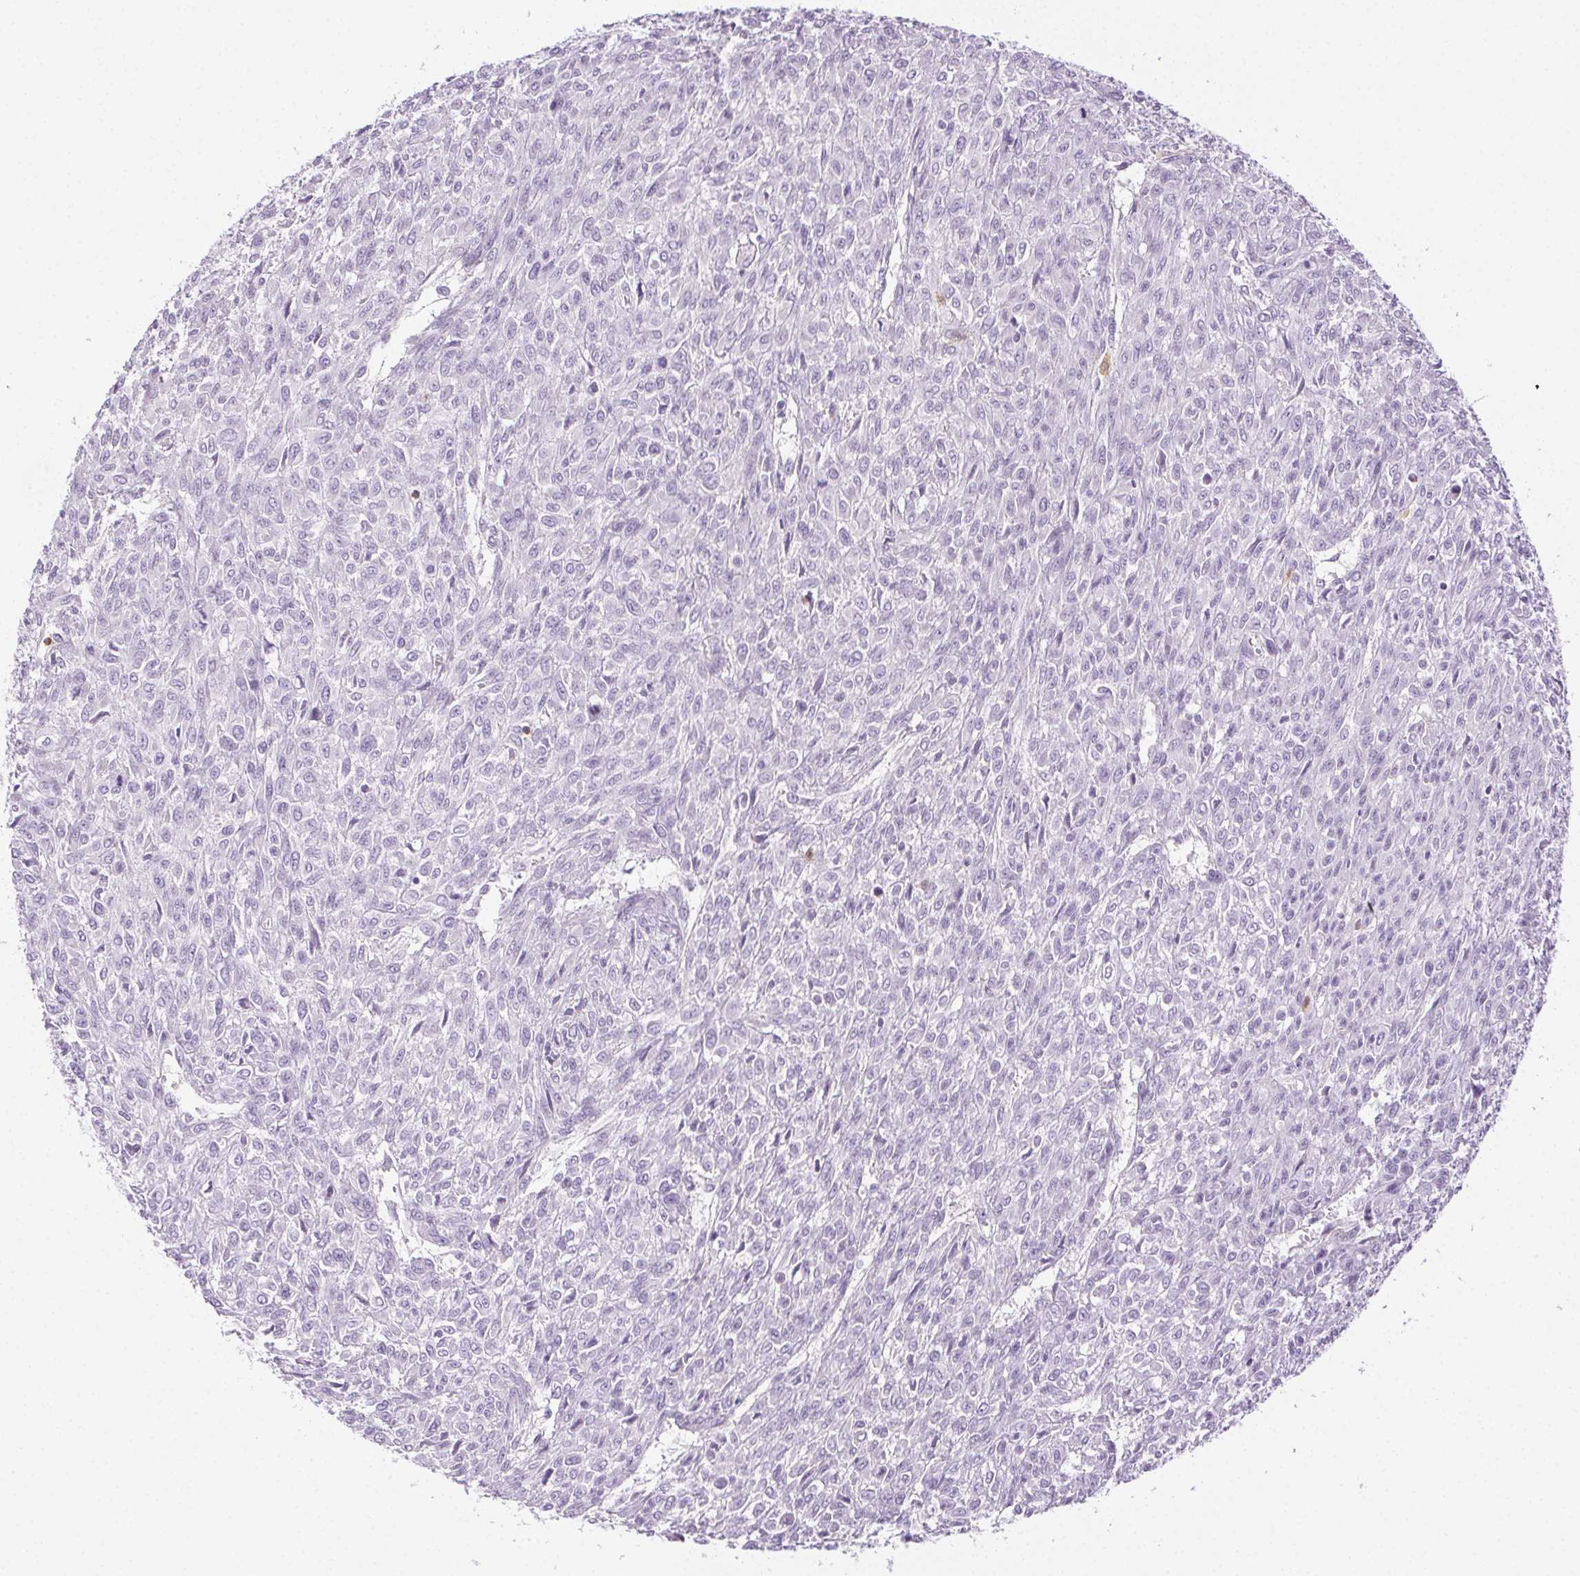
{"staining": {"intensity": "negative", "quantity": "none", "location": "none"}, "tissue": "renal cancer", "cell_type": "Tumor cells", "image_type": "cancer", "snomed": [{"axis": "morphology", "description": "Adenocarcinoma, NOS"}, {"axis": "topography", "description": "Kidney"}], "caption": "Immunohistochemistry image of neoplastic tissue: renal adenocarcinoma stained with DAB (3,3'-diaminobenzidine) reveals no significant protein expression in tumor cells.", "gene": "TMEM45A", "patient": {"sex": "male", "age": 58}}